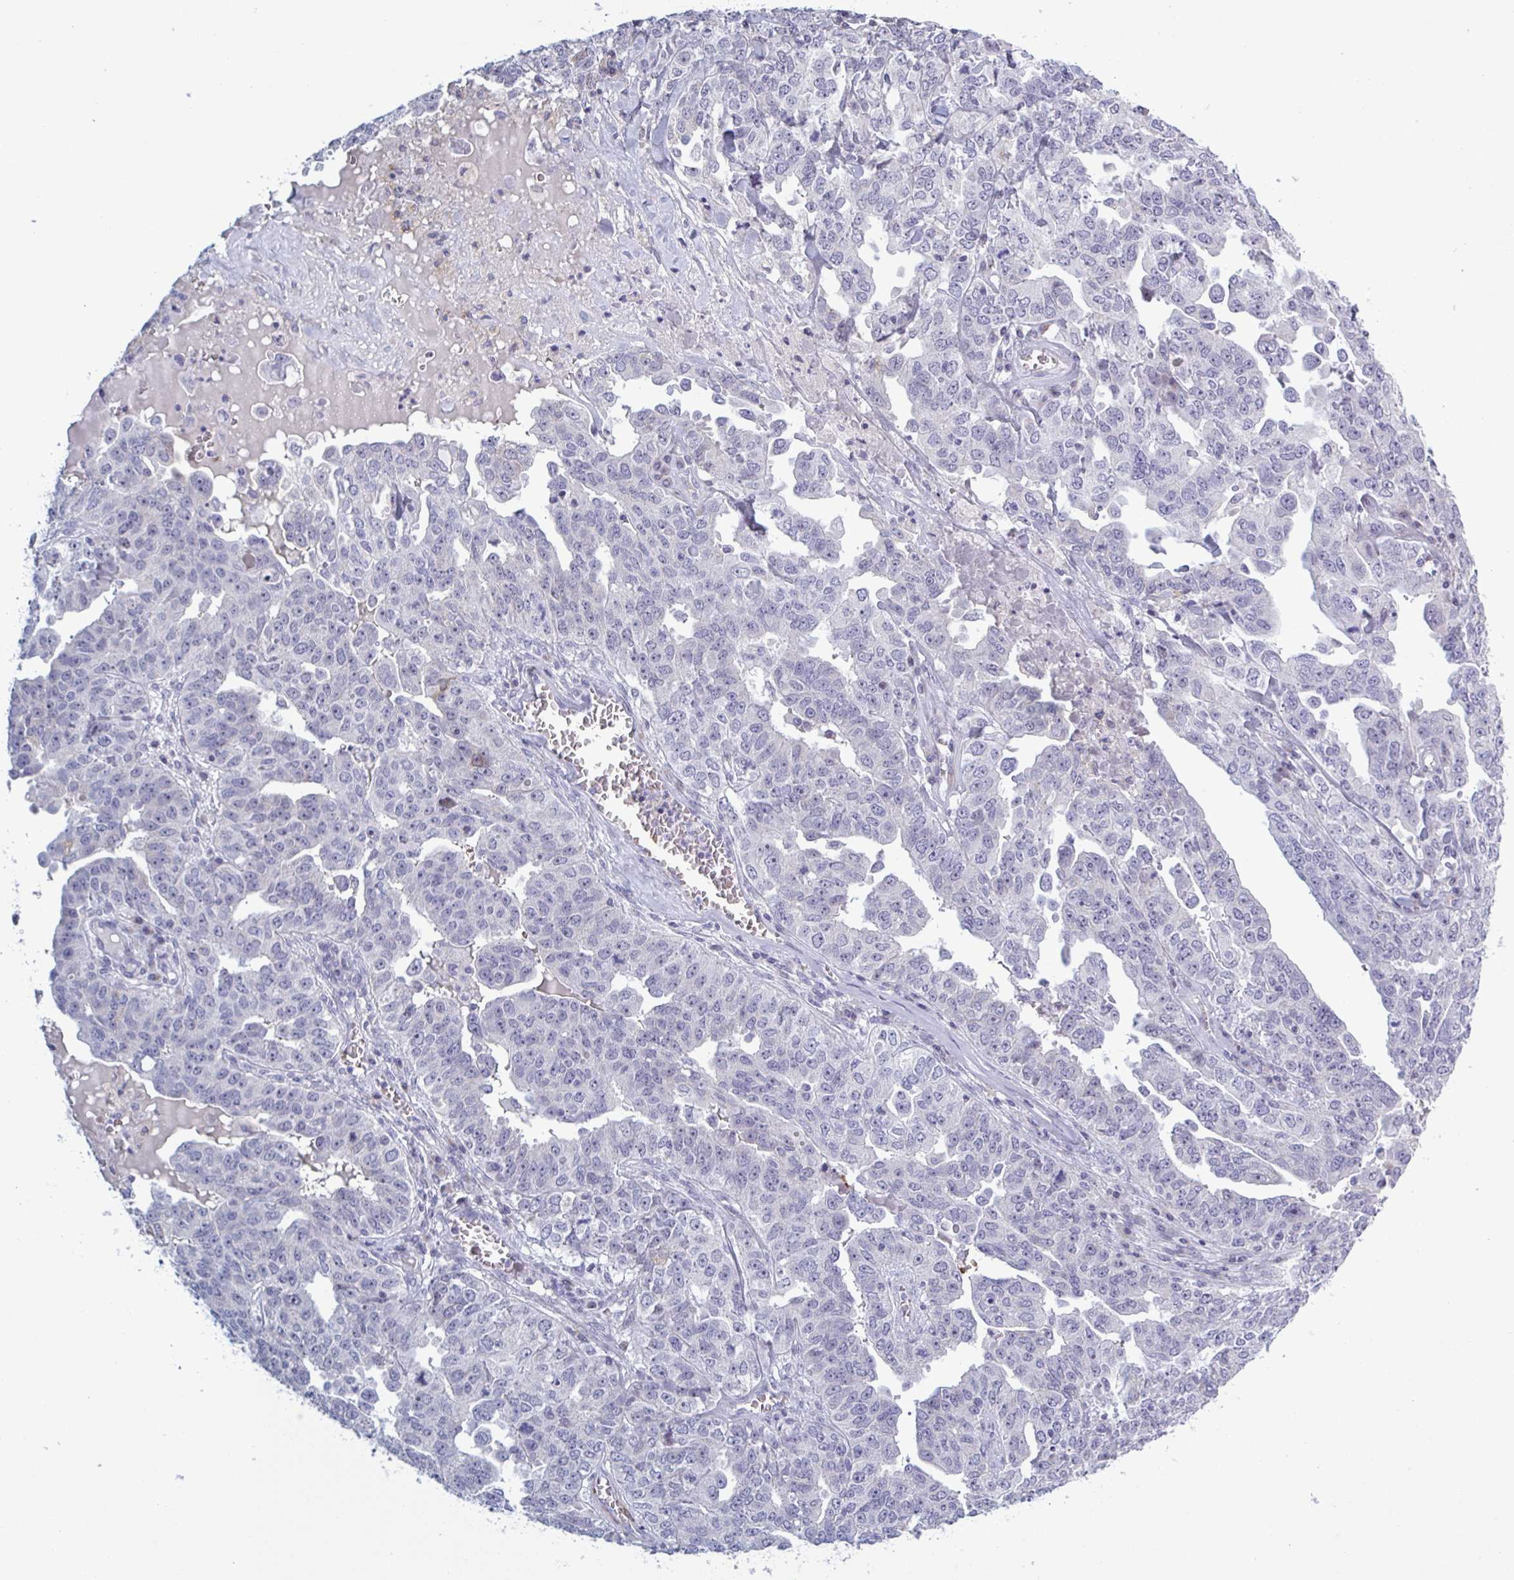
{"staining": {"intensity": "negative", "quantity": "none", "location": "none"}, "tissue": "ovarian cancer", "cell_type": "Tumor cells", "image_type": "cancer", "snomed": [{"axis": "morphology", "description": "Carcinoma, endometroid"}, {"axis": "topography", "description": "Ovary"}], "caption": "A histopathology image of human endometroid carcinoma (ovarian) is negative for staining in tumor cells. (DAB (3,3'-diaminobenzidine) immunohistochemistry (IHC), high magnification).", "gene": "HSD11B2", "patient": {"sex": "female", "age": 62}}